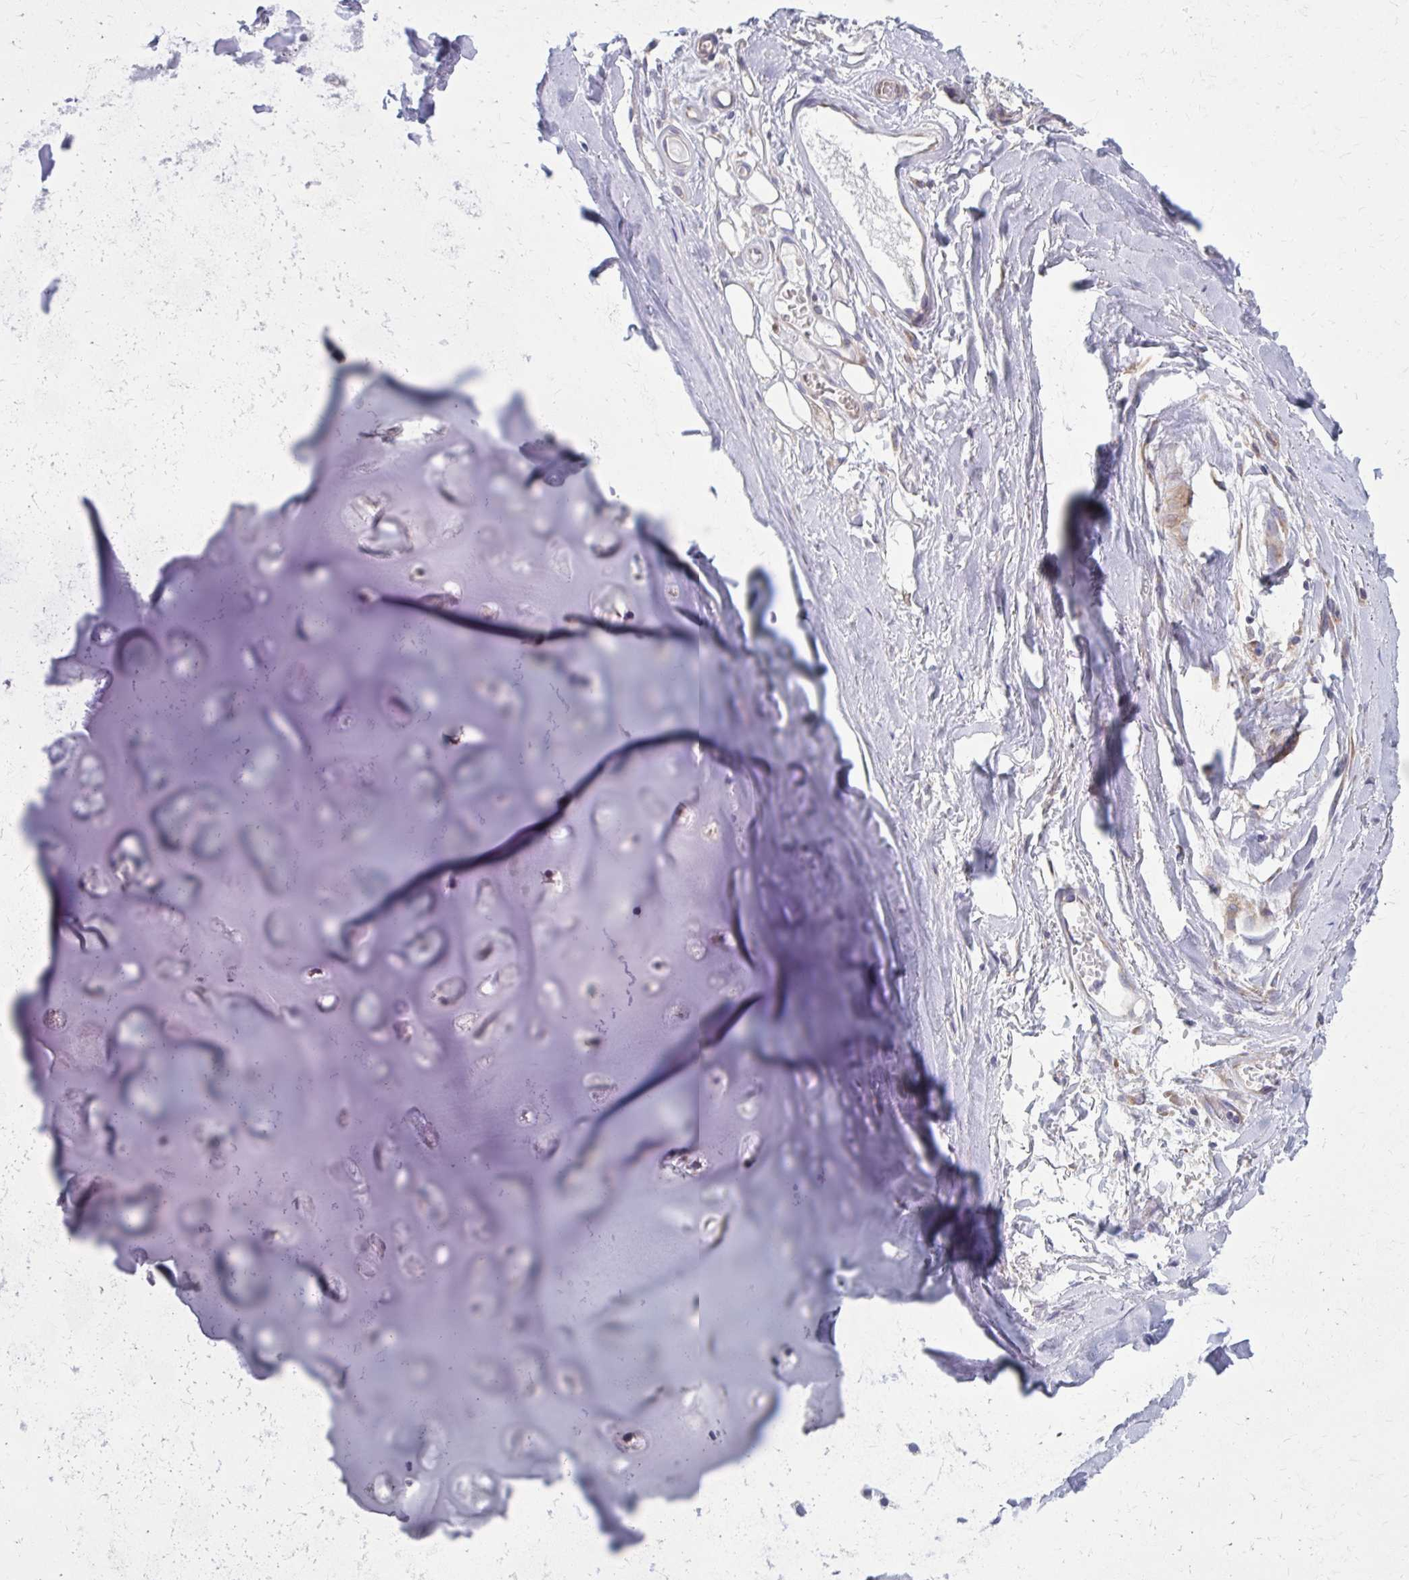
{"staining": {"intensity": "negative", "quantity": "none", "location": "none"}, "tissue": "adipose tissue", "cell_type": "Adipocytes", "image_type": "normal", "snomed": [{"axis": "morphology", "description": "Normal tissue, NOS"}, {"axis": "topography", "description": "Cartilage tissue"}, {"axis": "topography", "description": "Nasopharynx"}, {"axis": "topography", "description": "Thyroid gland"}], "caption": "Histopathology image shows no protein staining in adipocytes of normal adipose tissue.", "gene": "GIGYF2", "patient": {"sex": "male", "age": 63}}